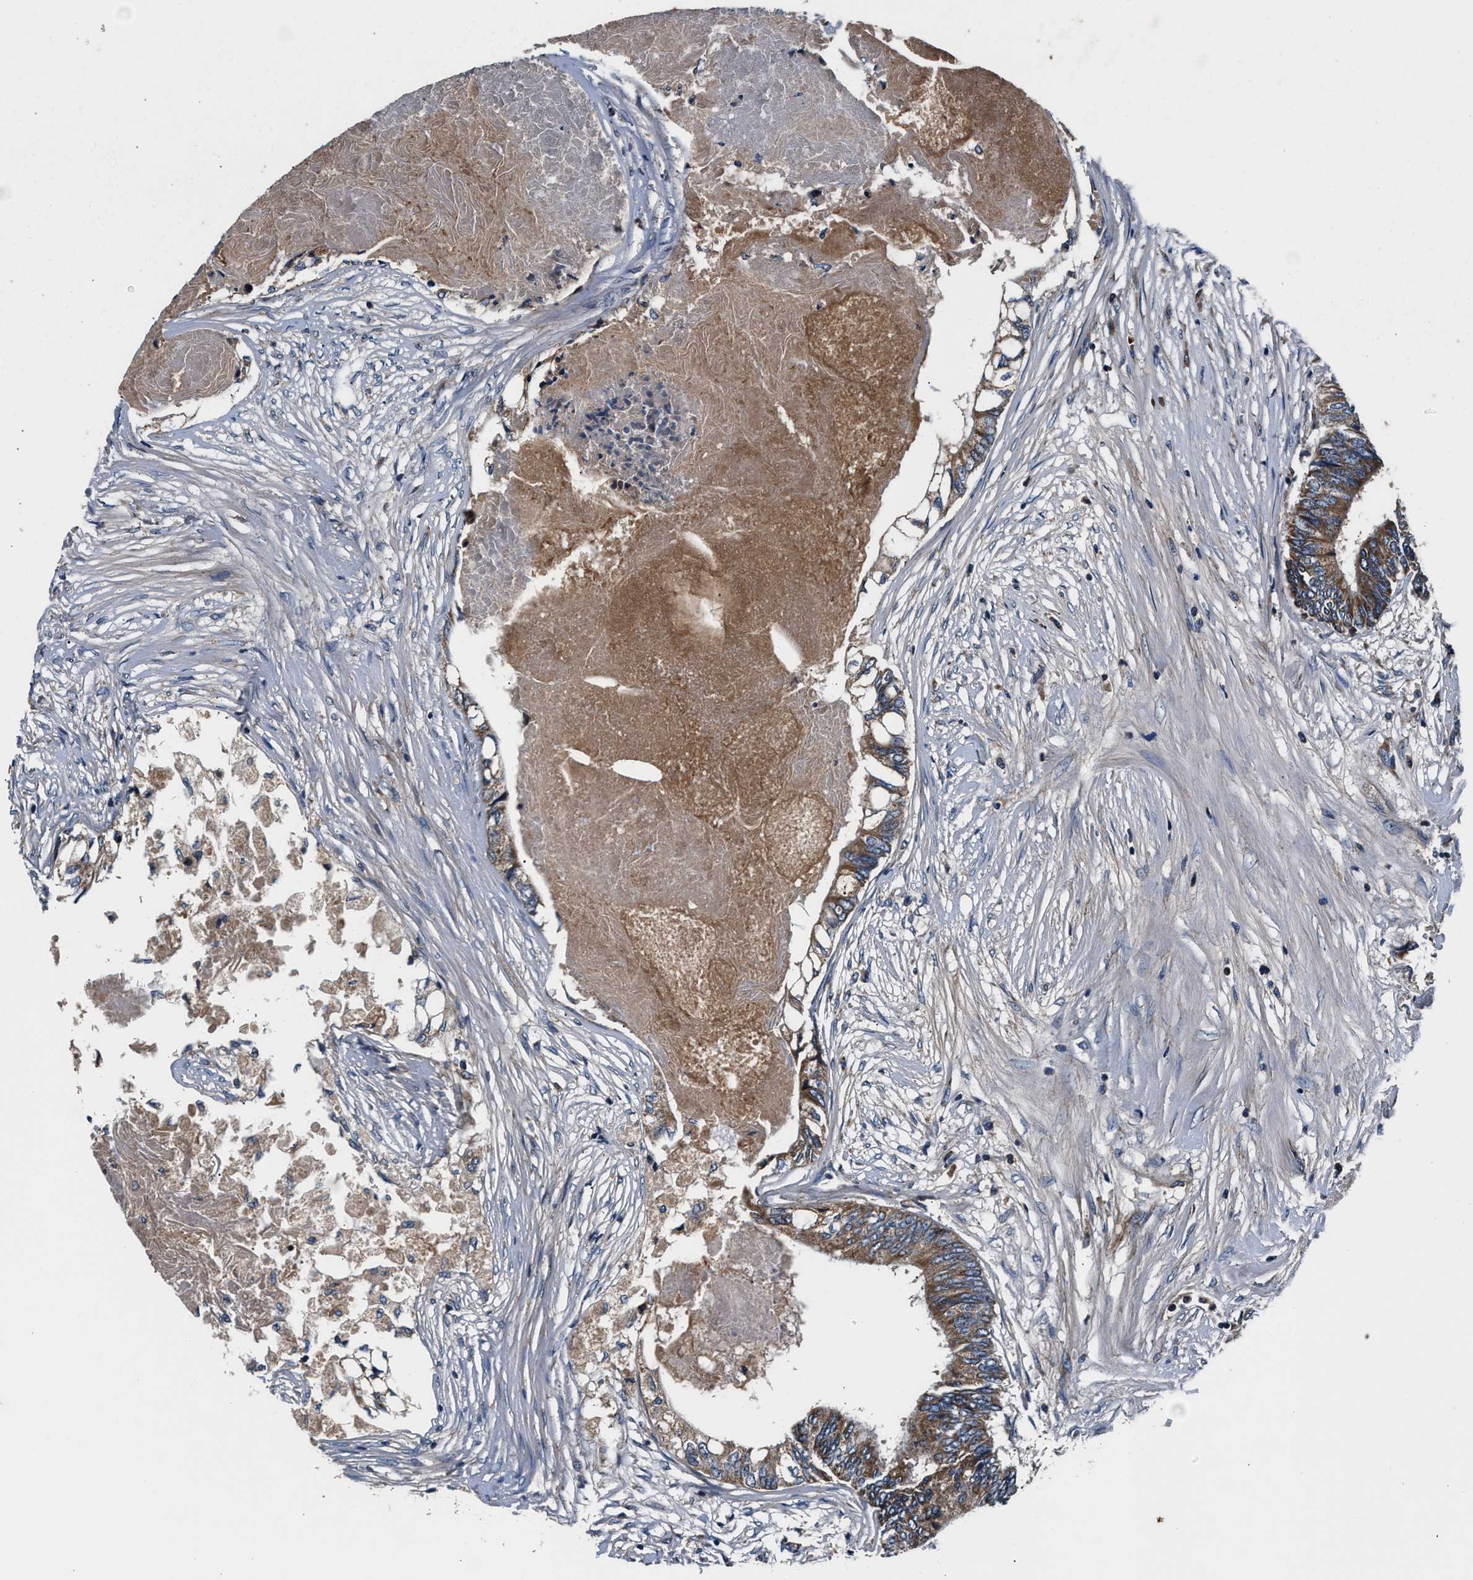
{"staining": {"intensity": "moderate", "quantity": ">75%", "location": "cytoplasmic/membranous"}, "tissue": "colorectal cancer", "cell_type": "Tumor cells", "image_type": "cancer", "snomed": [{"axis": "morphology", "description": "Adenocarcinoma, NOS"}, {"axis": "topography", "description": "Rectum"}], "caption": "Human colorectal cancer stained for a protein (brown) demonstrates moderate cytoplasmic/membranous positive expression in about >75% of tumor cells.", "gene": "IMMT", "patient": {"sex": "male", "age": 63}}